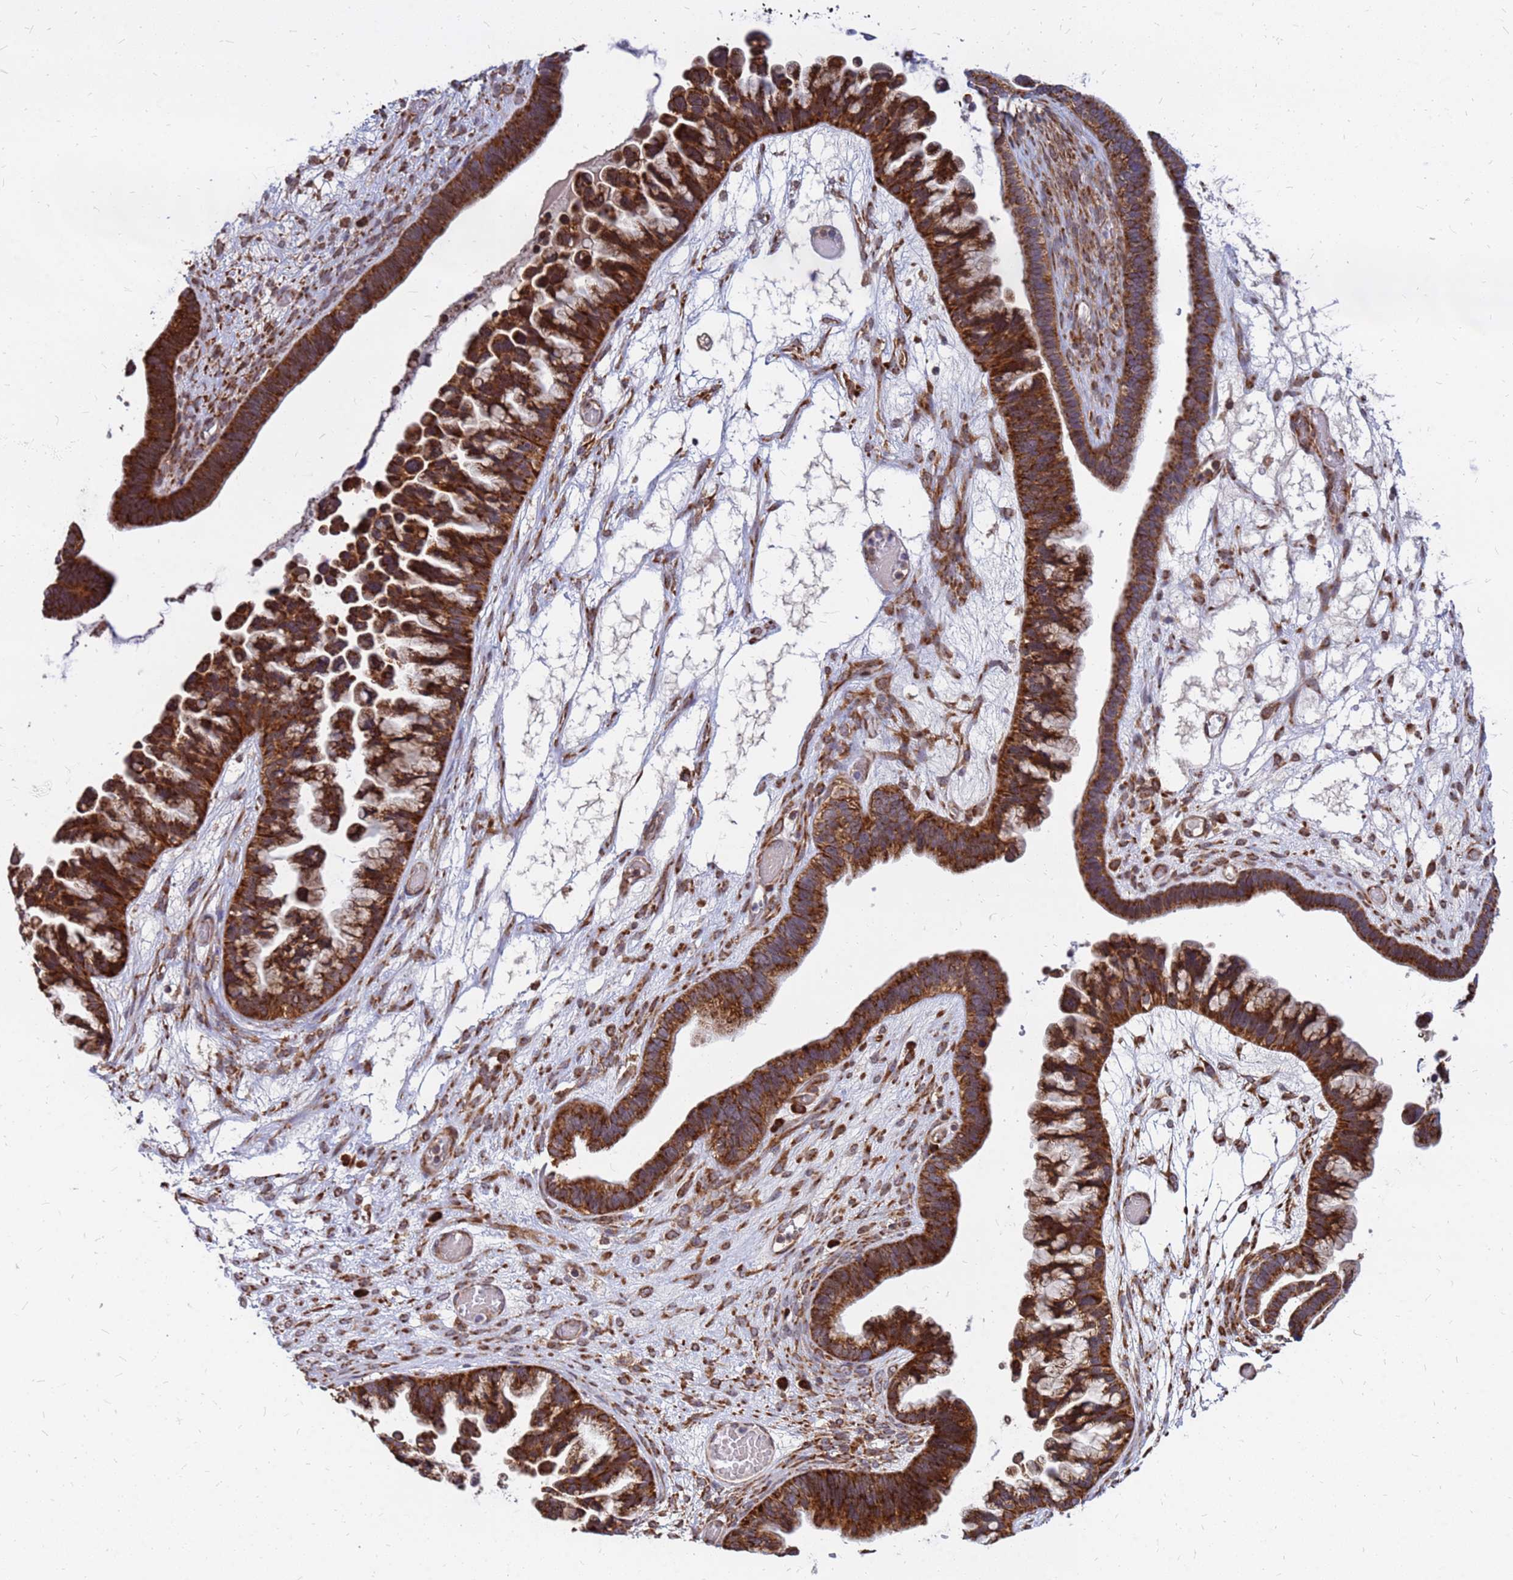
{"staining": {"intensity": "strong", "quantity": ">75%", "location": "cytoplasmic/membranous"}, "tissue": "ovarian cancer", "cell_type": "Tumor cells", "image_type": "cancer", "snomed": [{"axis": "morphology", "description": "Cystadenocarcinoma, serous, NOS"}, {"axis": "topography", "description": "Ovary"}], "caption": "There is high levels of strong cytoplasmic/membranous expression in tumor cells of ovarian cancer, as demonstrated by immunohistochemical staining (brown color).", "gene": "RPL8", "patient": {"sex": "female", "age": 56}}